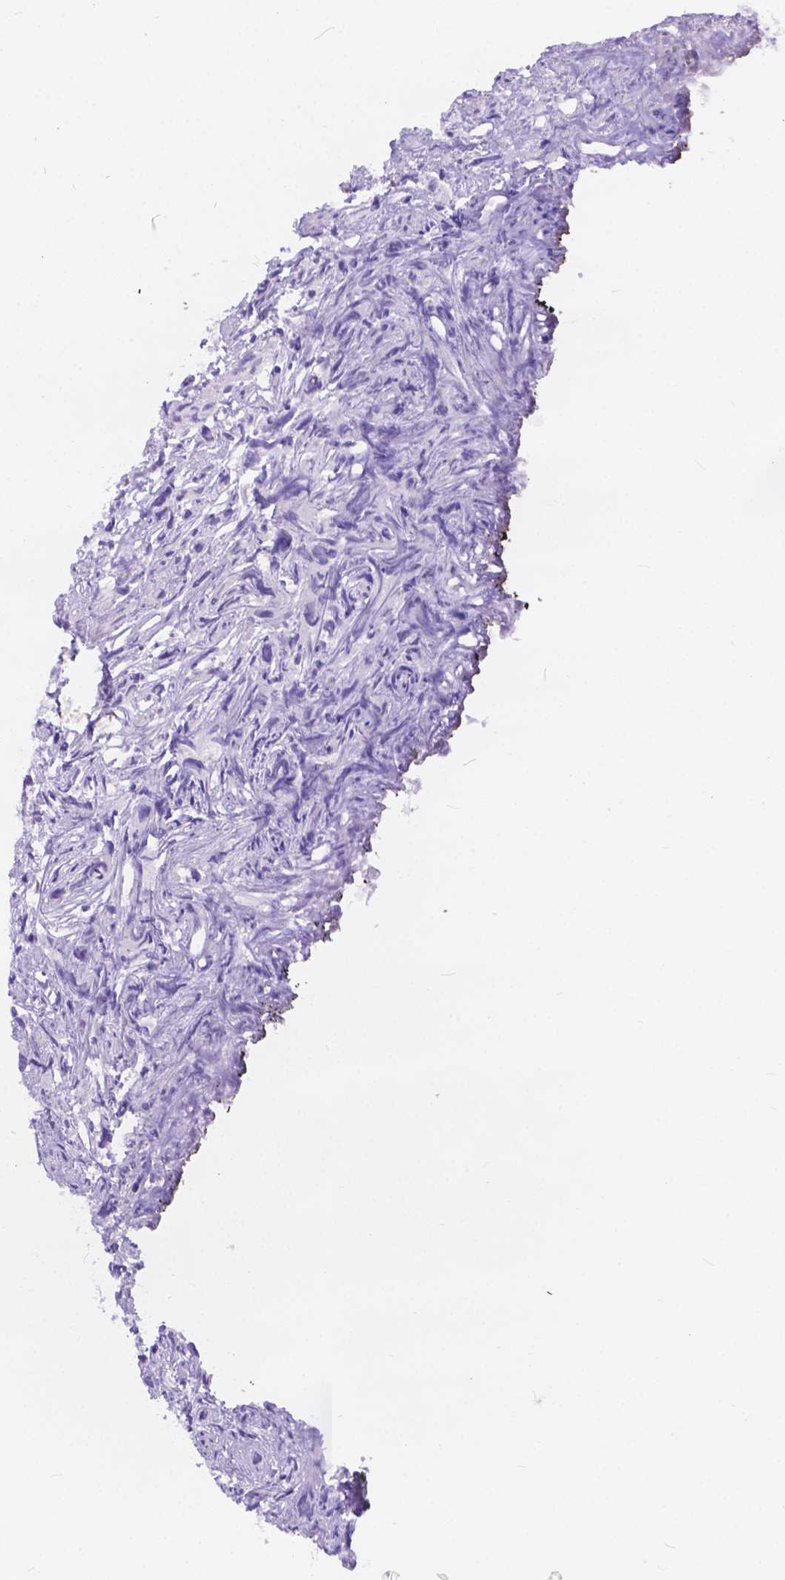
{"staining": {"intensity": "negative", "quantity": "none", "location": "none"}, "tissue": "prostate cancer", "cell_type": "Tumor cells", "image_type": "cancer", "snomed": [{"axis": "morphology", "description": "Adenocarcinoma, High grade"}, {"axis": "topography", "description": "Prostate"}], "caption": "Tumor cells are negative for protein expression in human high-grade adenocarcinoma (prostate).", "gene": "DLEC1", "patient": {"sex": "male", "age": 68}}